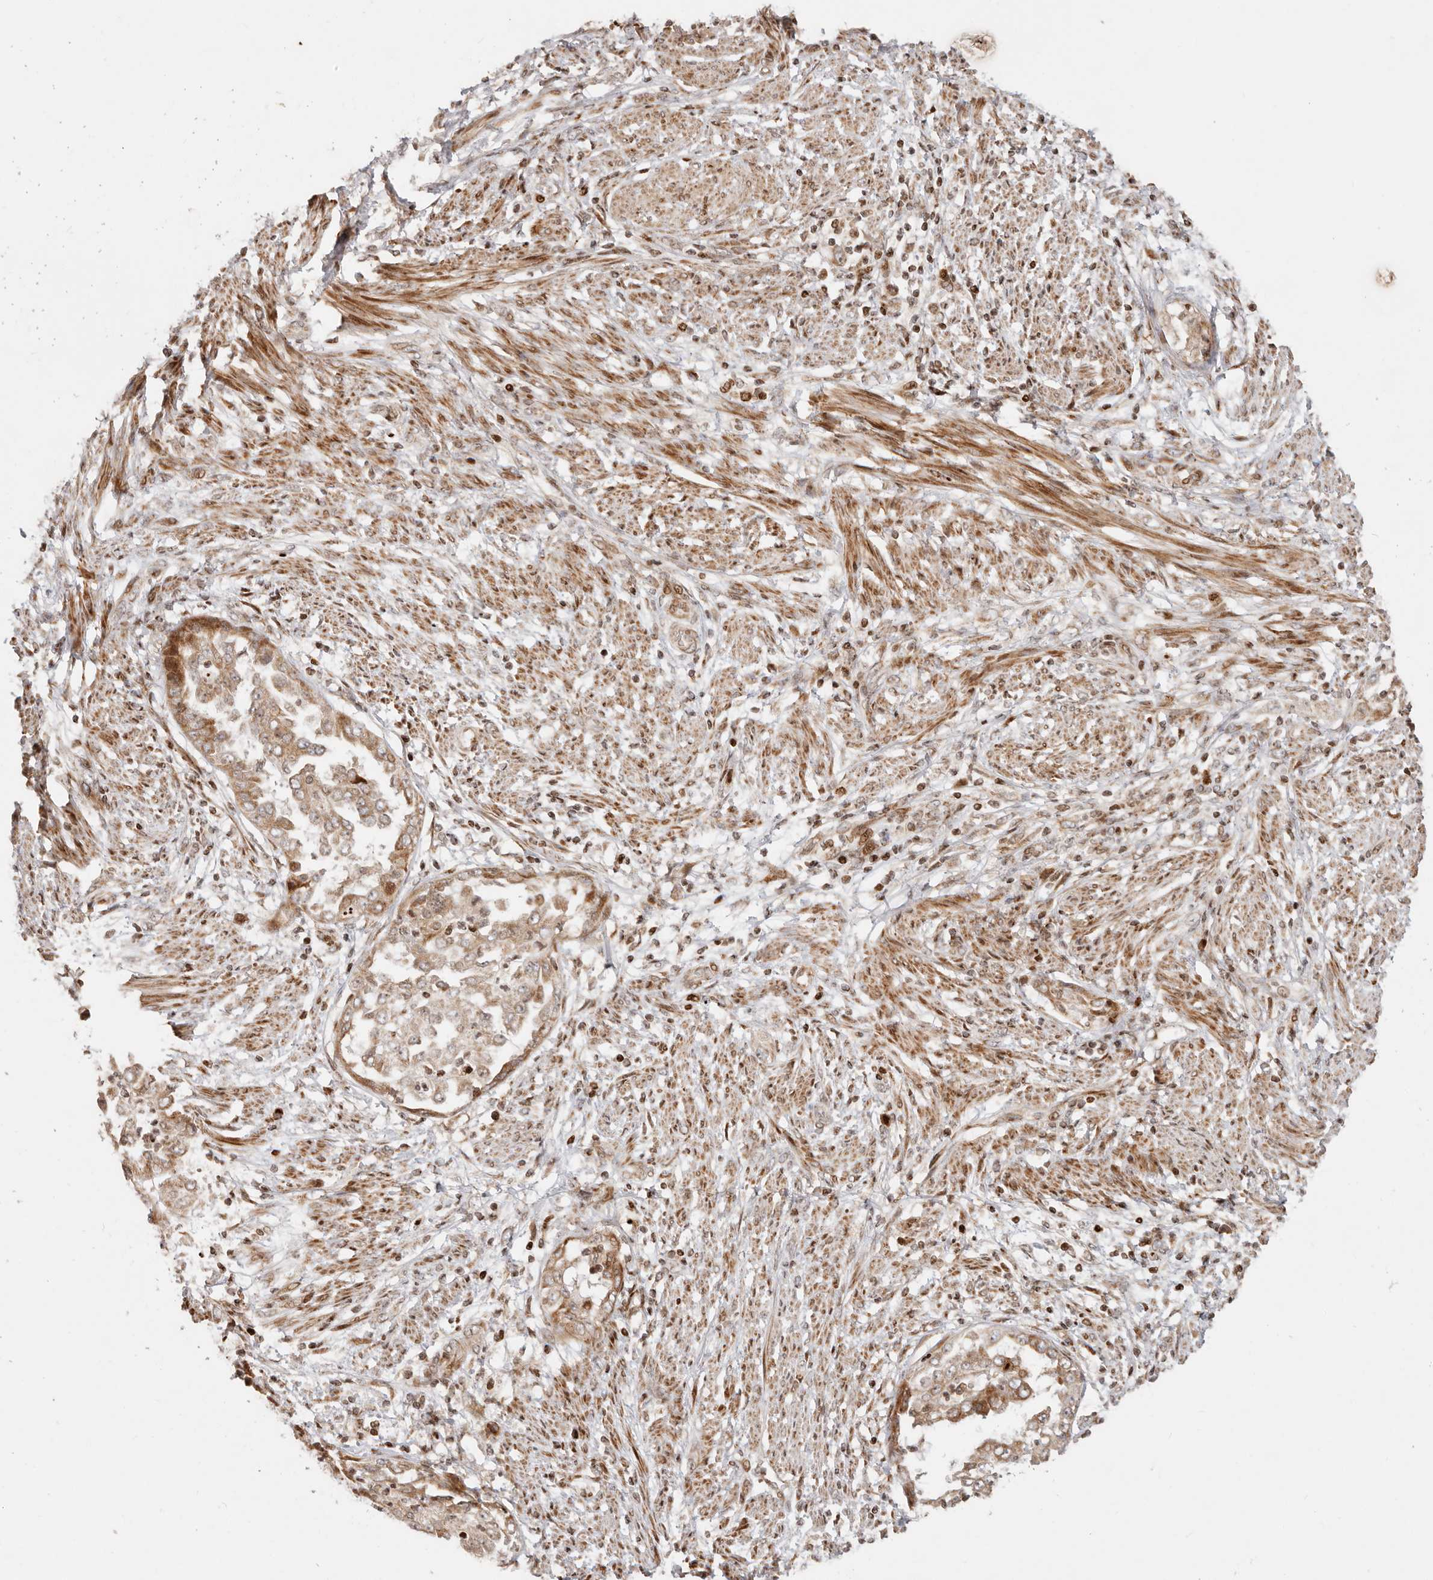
{"staining": {"intensity": "moderate", "quantity": ">75%", "location": "cytoplasmic/membranous"}, "tissue": "endometrial cancer", "cell_type": "Tumor cells", "image_type": "cancer", "snomed": [{"axis": "morphology", "description": "Adenocarcinoma, NOS"}, {"axis": "topography", "description": "Endometrium"}], "caption": "DAB (3,3'-diaminobenzidine) immunohistochemical staining of human endometrial cancer (adenocarcinoma) reveals moderate cytoplasmic/membranous protein positivity in about >75% of tumor cells. Nuclei are stained in blue.", "gene": "TRIM4", "patient": {"sex": "female", "age": 85}}